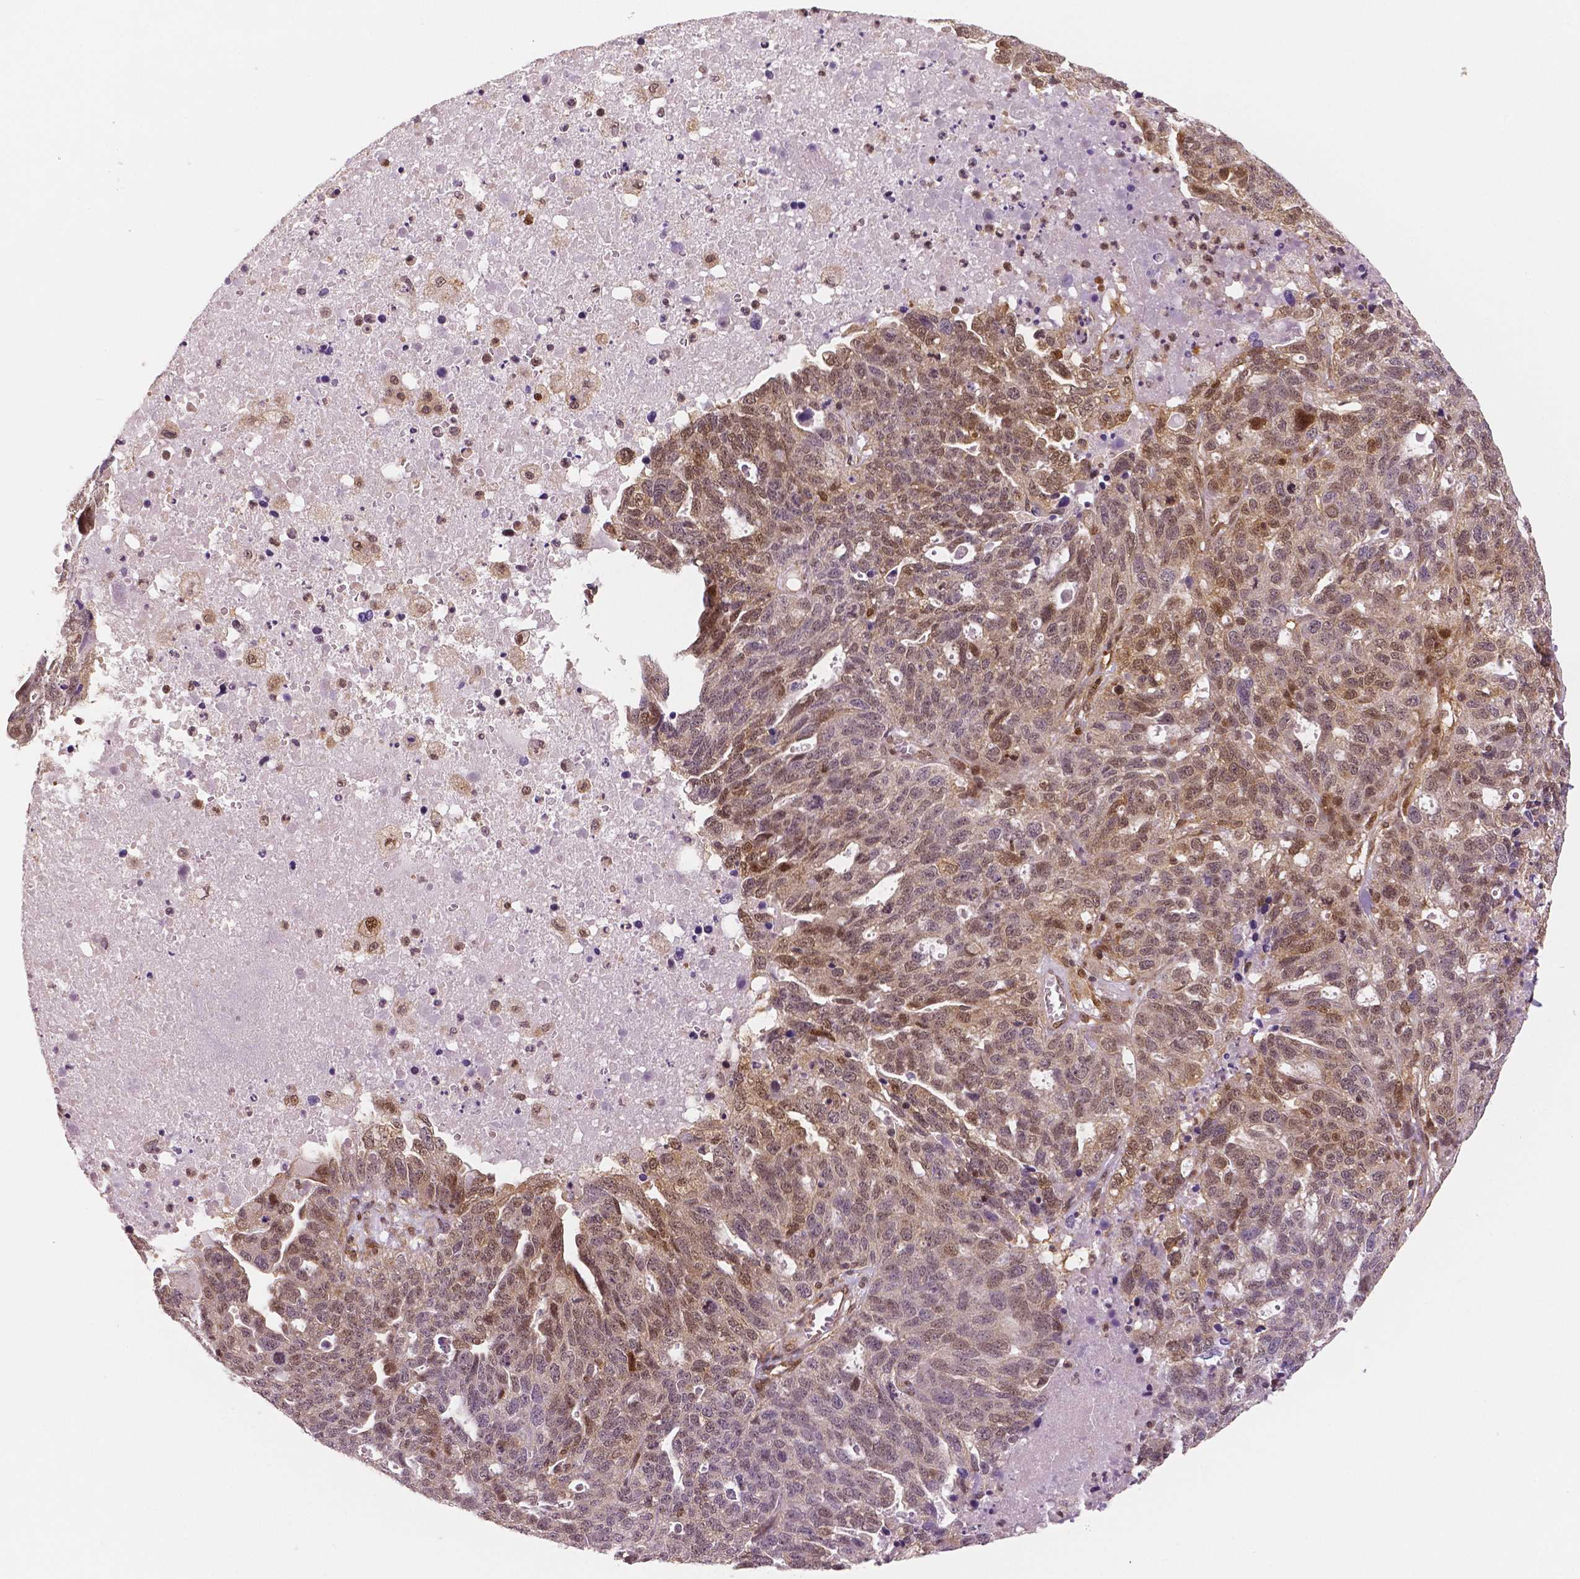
{"staining": {"intensity": "moderate", "quantity": "25%-75%", "location": "cytoplasmic/membranous,nuclear"}, "tissue": "ovarian cancer", "cell_type": "Tumor cells", "image_type": "cancer", "snomed": [{"axis": "morphology", "description": "Cystadenocarcinoma, serous, NOS"}, {"axis": "topography", "description": "Ovary"}], "caption": "Human ovarian cancer (serous cystadenocarcinoma) stained with a brown dye exhibits moderate cytoplasmic/membranous and nuclear positive positivity in approximately 25%-75% of tumor cells.", "gene": "STAT3", "patient": {"sex": "female", "age": 71}}